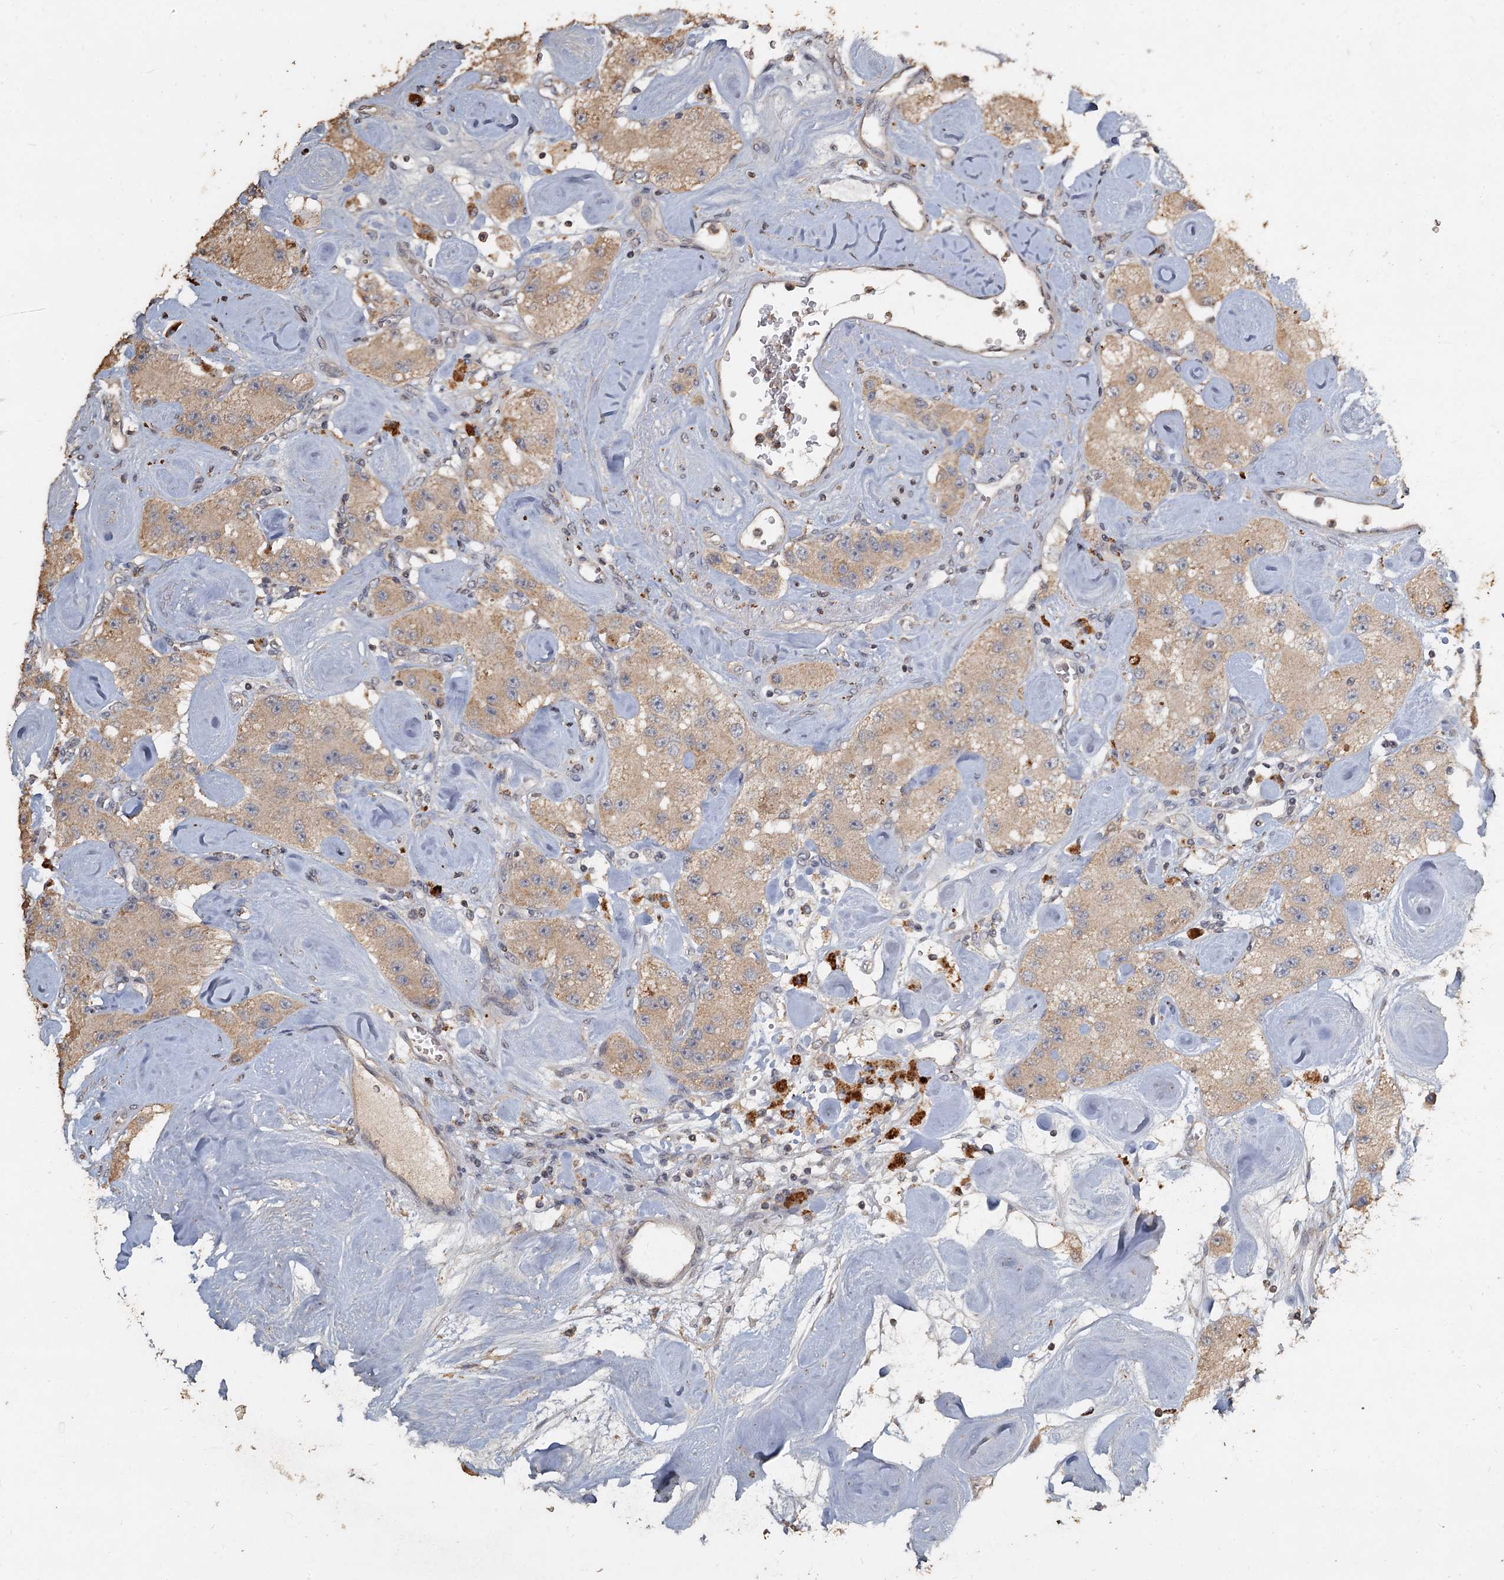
{"staining": {"intensity": "weak", "quantity": ">75%", "location": "cytoplasmic/membranous"}, "tissue": "carcinoid", "cell_type": "Tumor cells", "image_type": "cancer", "snomed": [{"axis": "morphology", "description": "Carcinoid, malignant, NOS"}, {"axis": "topography", "description": "Pancreas"}], "caption": "Immunohistochemistry (IHC) (DAB (3,3'-diaminobenzidine)) staining of carcinoid demonstrates weak cytoplasmic/membranous protein staining in about >75% of tumor cells.", "gene": "CCDC61", "patient": {"sex": "male", "age": 41}}